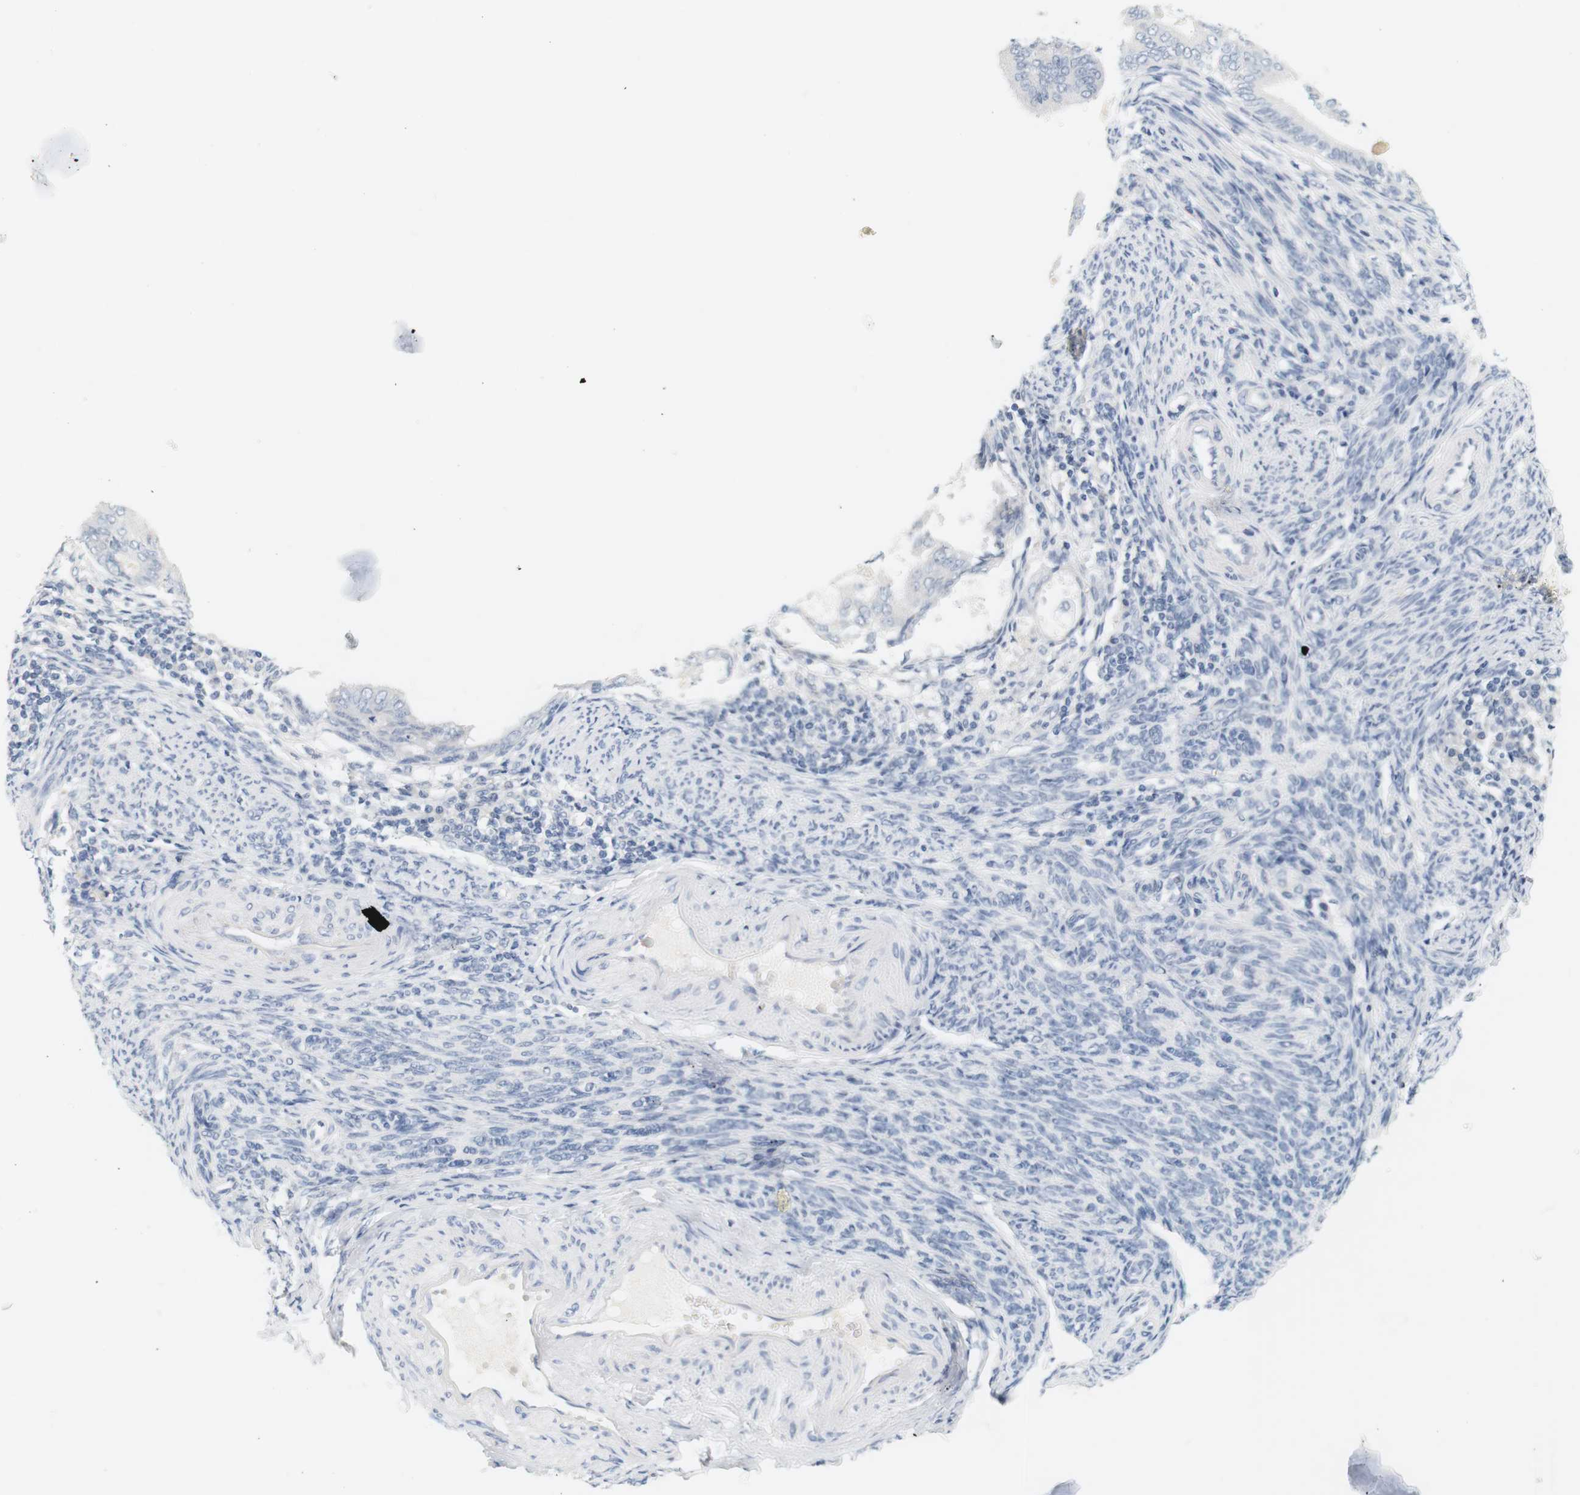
{"staining": {"intensity": "negative", "quantity": "none", "location": "none"}, "tissue": "endometrial cancer", "cell_type": "Tumor cells", "image_type": "cancer", "snomed": [{"axis": "morphology", "description": "Adenocarcinoma, NOS"}, {"axis": "topography", "description": "Endometrium"}], "caption": "DAB immunohistochemical staining of human adenocarcinoma (endometrial) demonstrates no significant positivity in tumor cells. (DAB (3,3'-diaminobenzidine) immunohistochemistry (IHC) with hematoxylin counter stain).", "gene": "OPRM1", "patient": {"sex": "female", "age": 58}}